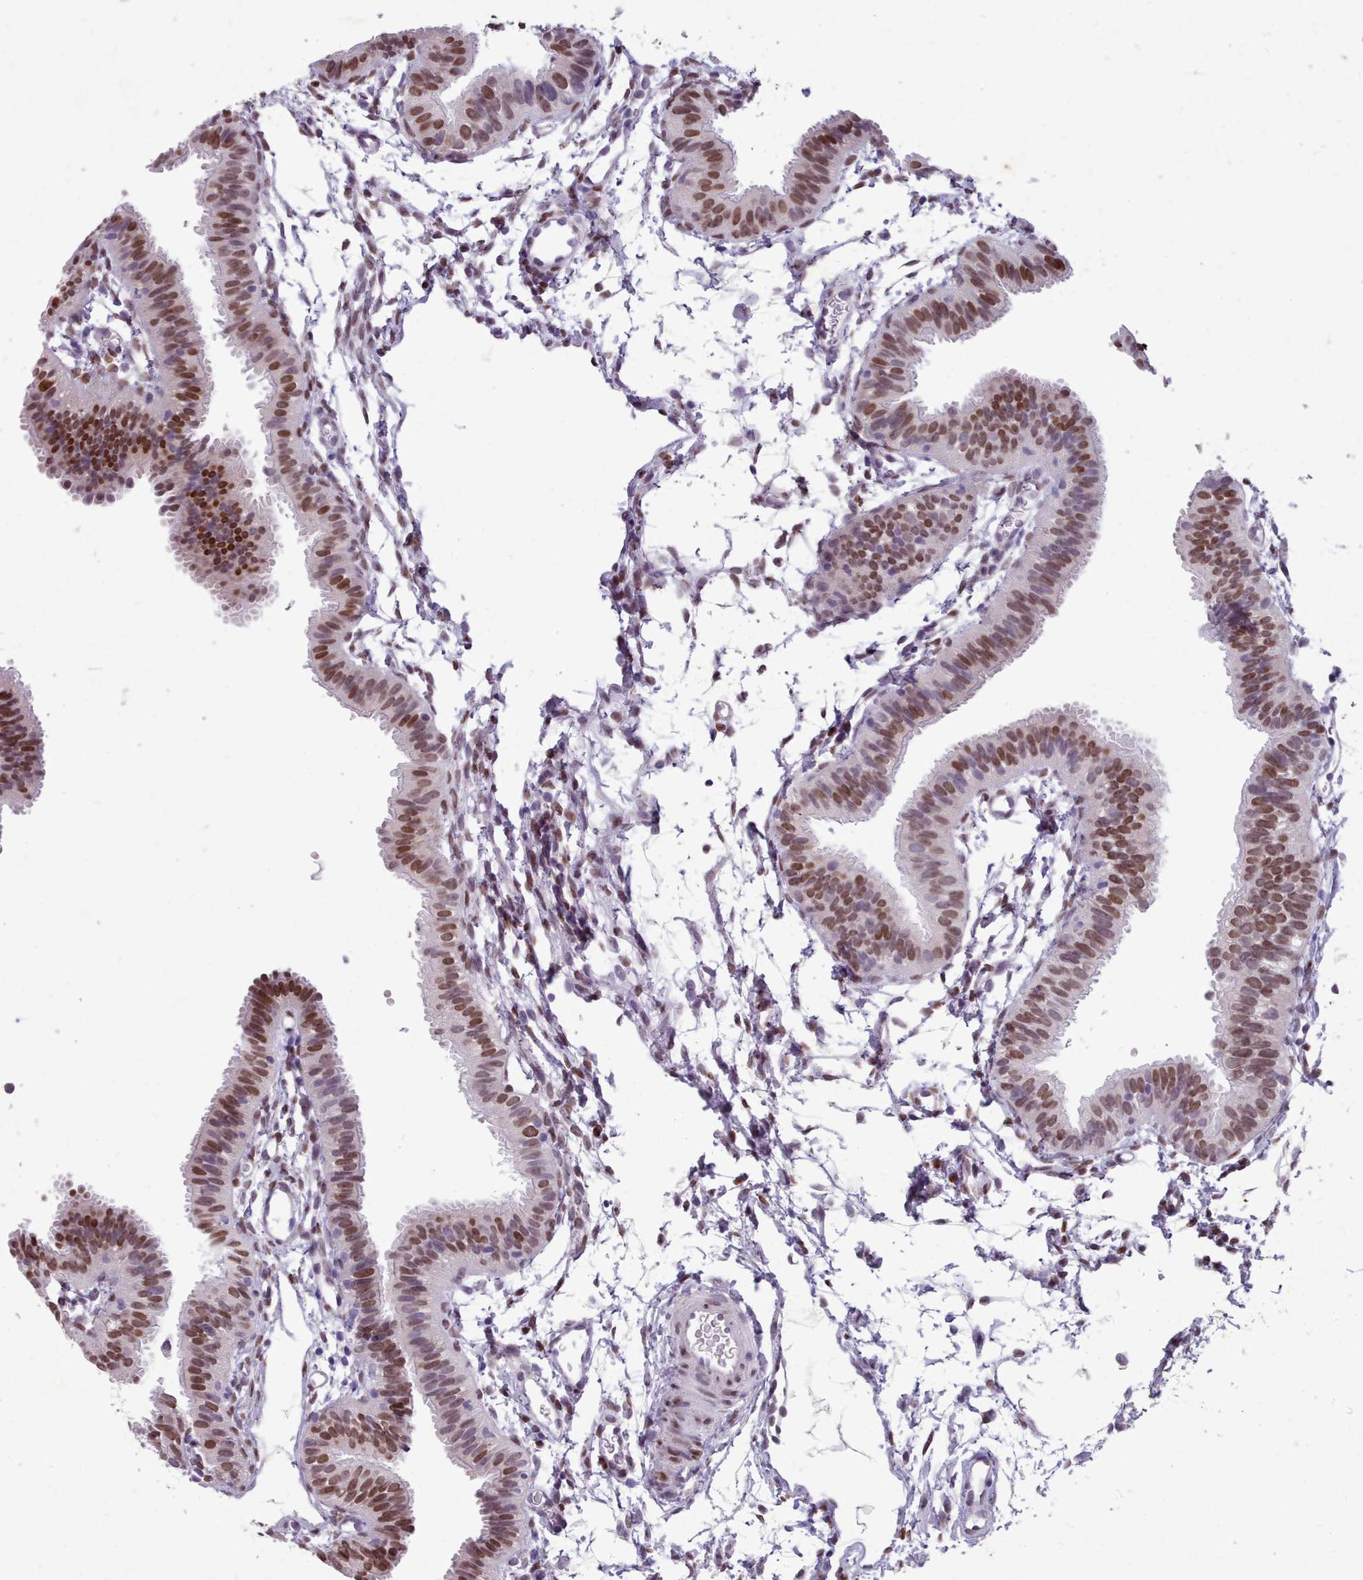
{"staining": {"intensity": "moderate", "quantity": "25%-75%", "location": "nuclear"}, "tissue": "fallopian tube", "cell_type": "Glandular cells", "image_type": "normal", "snomed": [{"axis": "morphology", "description": "Normal tissue, NOS"}, {"axis": "topography", "description": "Fallopian tube"}], "caption": "Protein analysis of unremarkable fallopian tube exhibits moderate nuclear staining in approximately 25%-75% of glandular cells.", "gene": "KCNT2", "patient": {"sex": "female", "age": 35}}